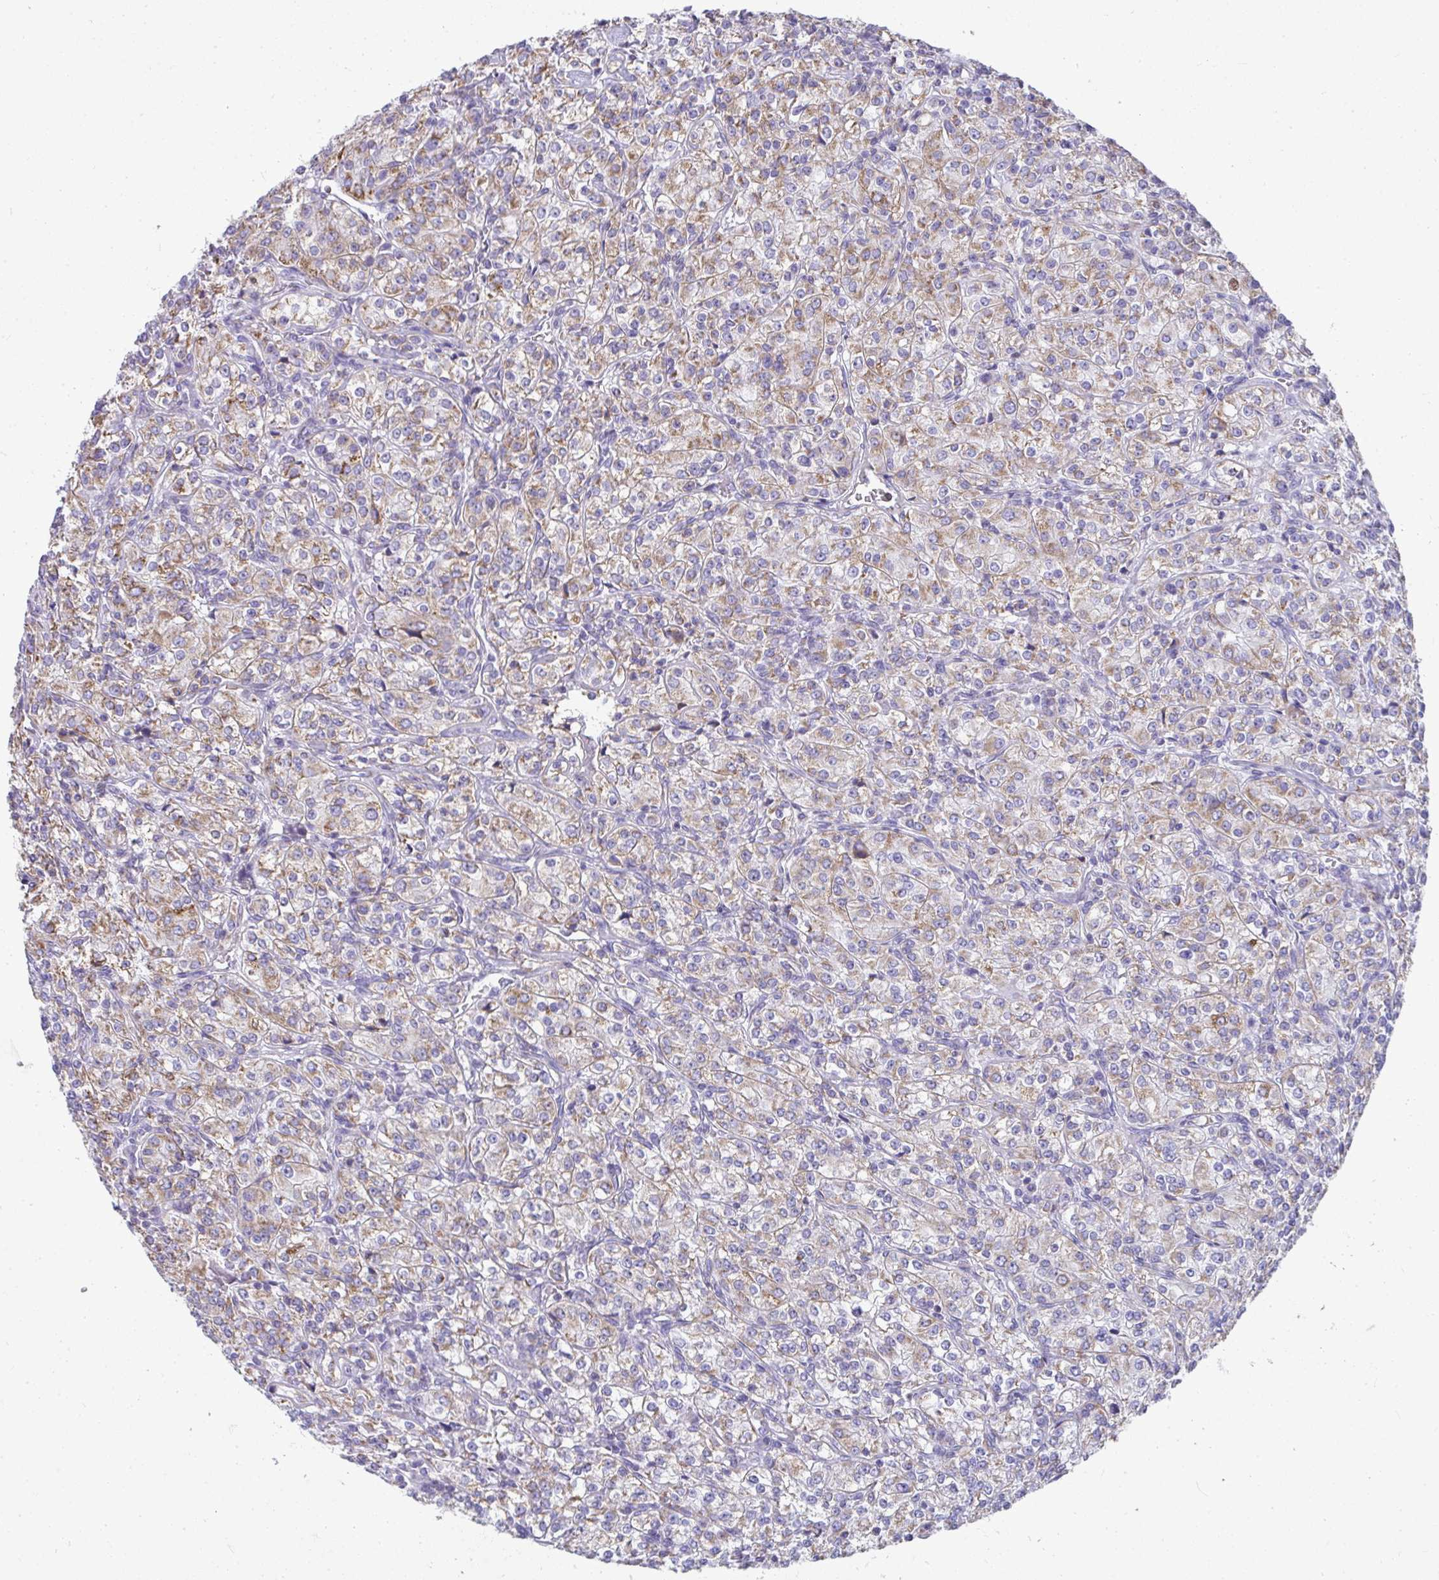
{"staining": {"intensity": "moderate", "quantity": "25%-75%", "location": "cytoplasmic/membranous"}, "tissue": "renal cancer", "cell_type": "Tumor cells", "image_type": "cancer", "snomed": [{"axis": "morphology", "description": "Adenocarcinoma, NOS"}, {"axis": "topography", "description": "Kidney"}], "caption": "Adenocarcinoma (renal) stained with a protein marker reveals moderate staining in tumor cells.", "gene": "SLC6A1", "patient": {"sex": "male", "age": 77}}